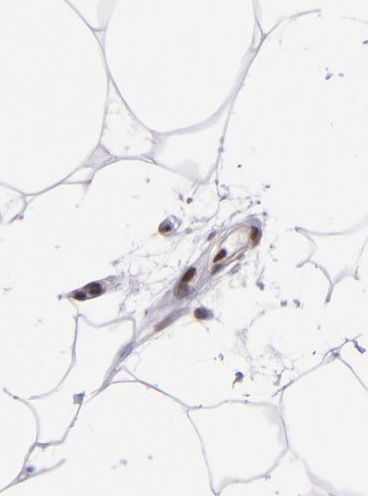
{"staining": {"intensity": "moderate", "quantity": ">75%", "location": "nuclear"}, "tissue": "adipose tissue", "cell_type": "Adipocytes", "image_type": "normal", "snomed": [{"axis": "morphology", "description": "Normal tissue, NOS"}, {"axis": "morphology", "description": "Duct carcinoma"}, {"axis": "topography", "description": "Breast"}, {"axis": "topography", "description": "Adipose tissue"}], "caption": "Adipose tissue stained for a protein (brown) displays moderate nuclear positive staining in approximately >75% of adipocytes.", "gene": "GPKOW", "patient": {"sex": "female", "age": 37}}